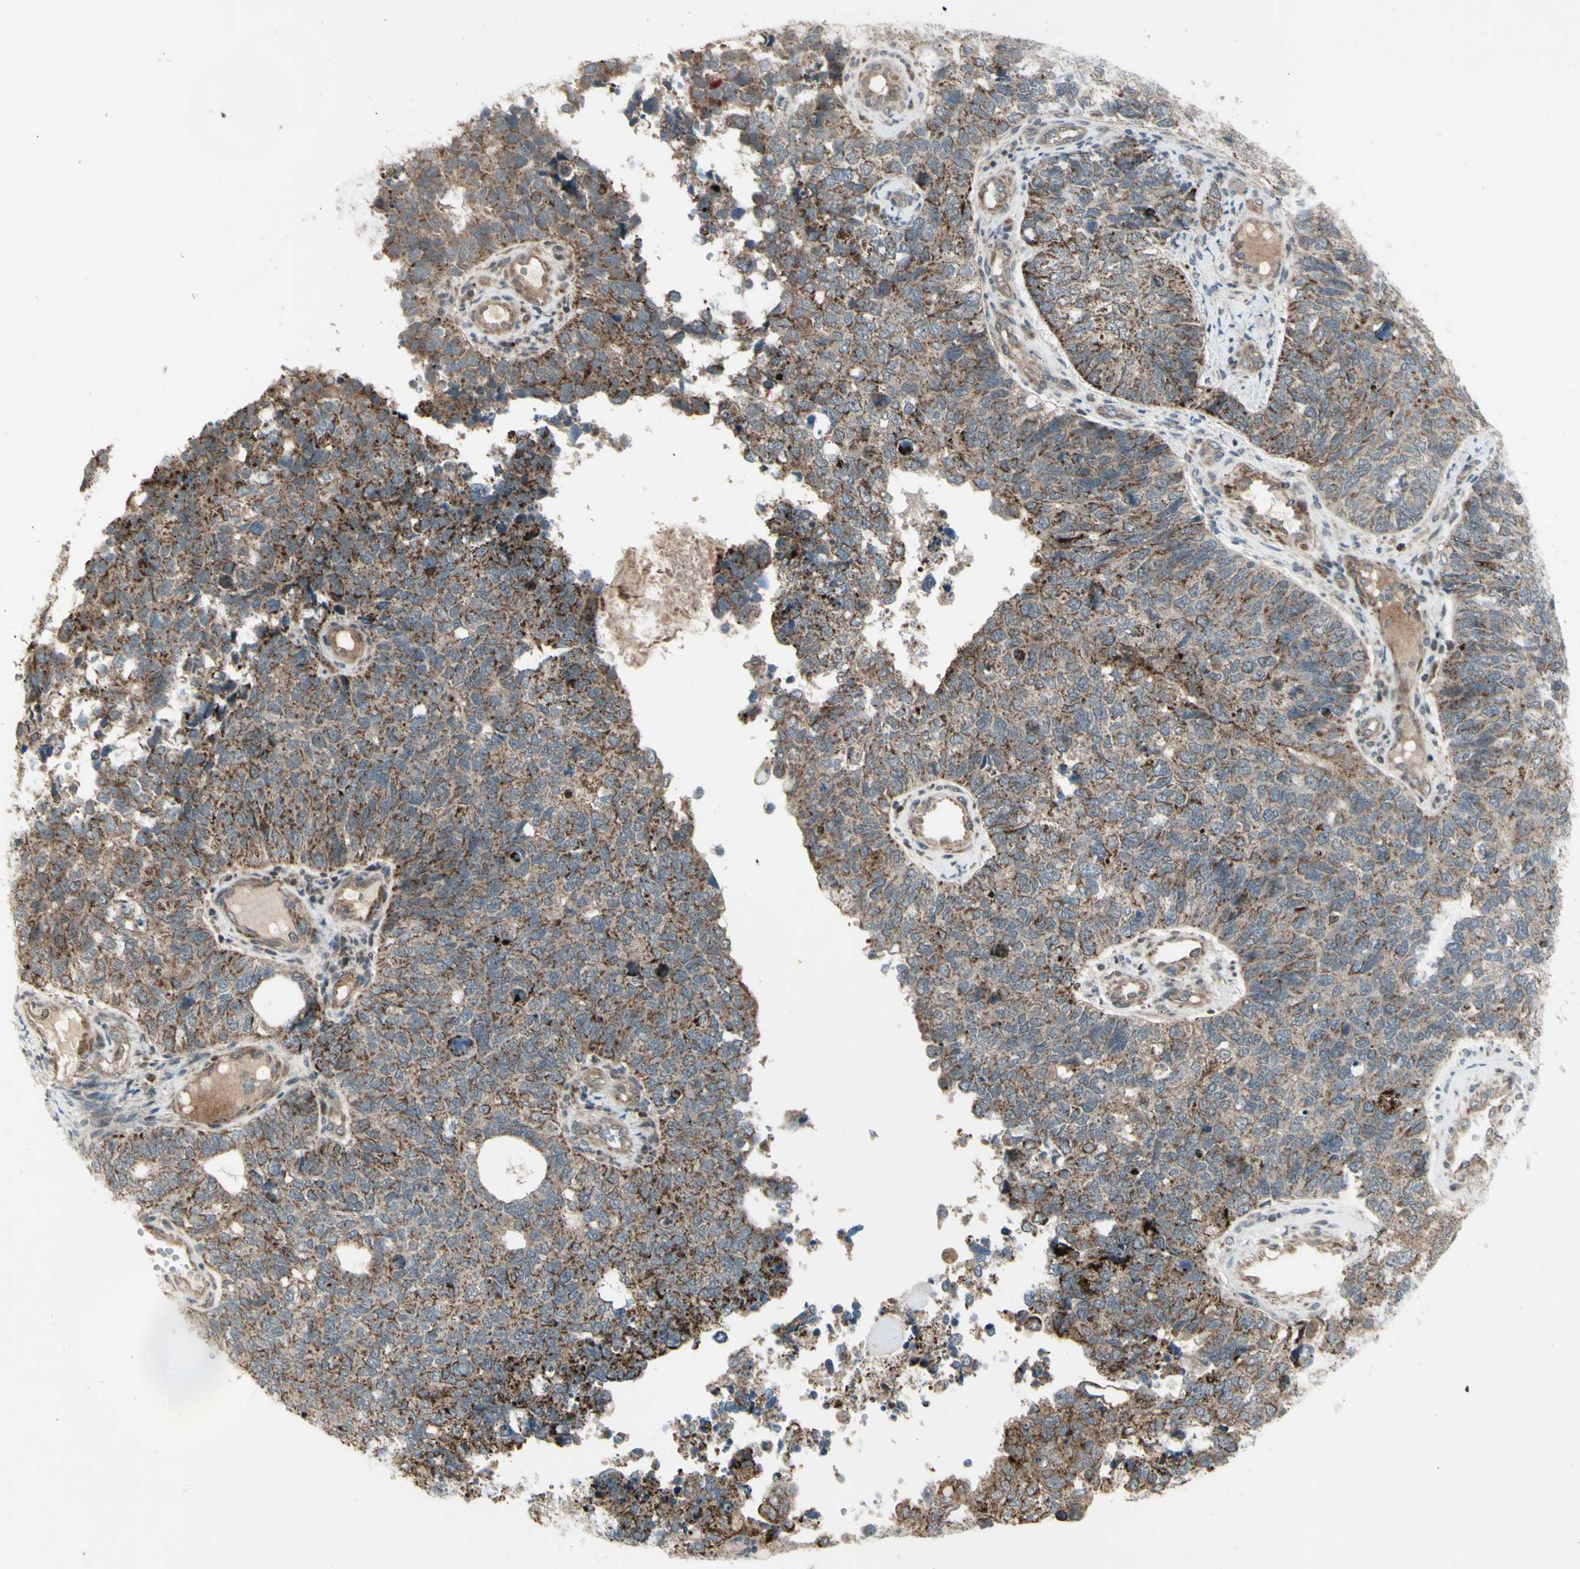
{"staining": {"intensity": "strong", "quantity": "25%-75%", "location": "cytoplasmic/membranous"}, "tissue": "cervical cancer", "cell_type": "Tumor cells", "image_type": "cancer", "snomed": [{"axis": "morphology", "description": "Squamous cell carcinoma, NOS"}, {"axis": "topography", "description": "Cervix"}], "caption": "Cervical cancer (squamous cell carcinoma) stained with a brown dye displays strong cytoplasmic/membranous positive staining in approximately 25%-75% of tumor cells.", "gene": "OSTM1", "patient": {"sex": "female", "age": 63}}